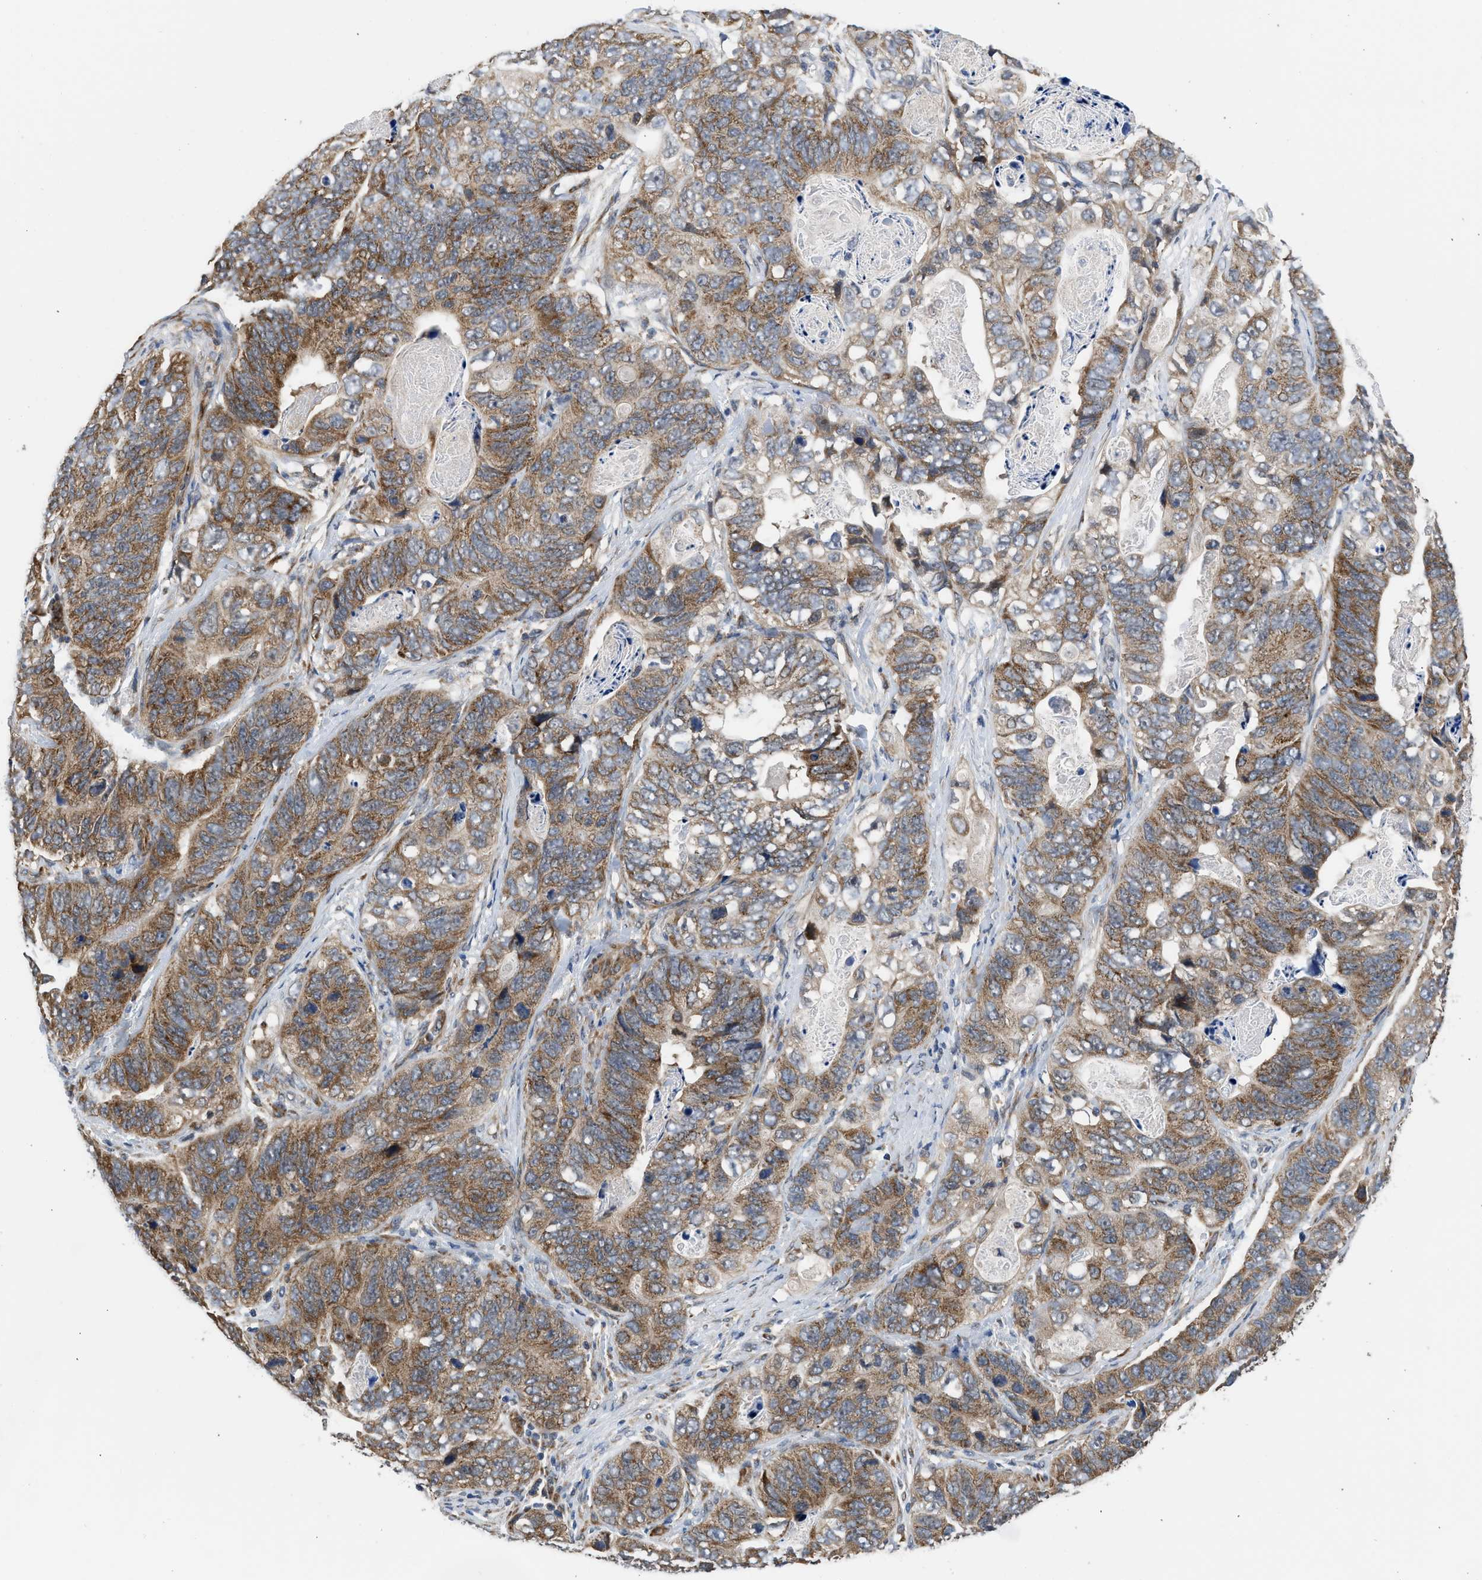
{"staining": {"intensity": "moderate", "quantity": ">75%", "location": "cytoplasmic/membranous"}, "tissue": "stomach cancer", "cell_type": "Tumor cells", "image_type": "cancer", "snomed": [{"axis": "morphology", "description": "Adenocarcinoma, NOS"}, {"axis": "topography", "description": "Stomach"}], "caption": "Immunohistochemistry image of human adenocarcinoma (stomach) stained for a protein (brown), which reveals medium levels of moderate cytoplasmic/membranous staining in approximately >75% of tumor cells.", "gene": "POLG2", "patient": {"sex": "female", "age": 89}}